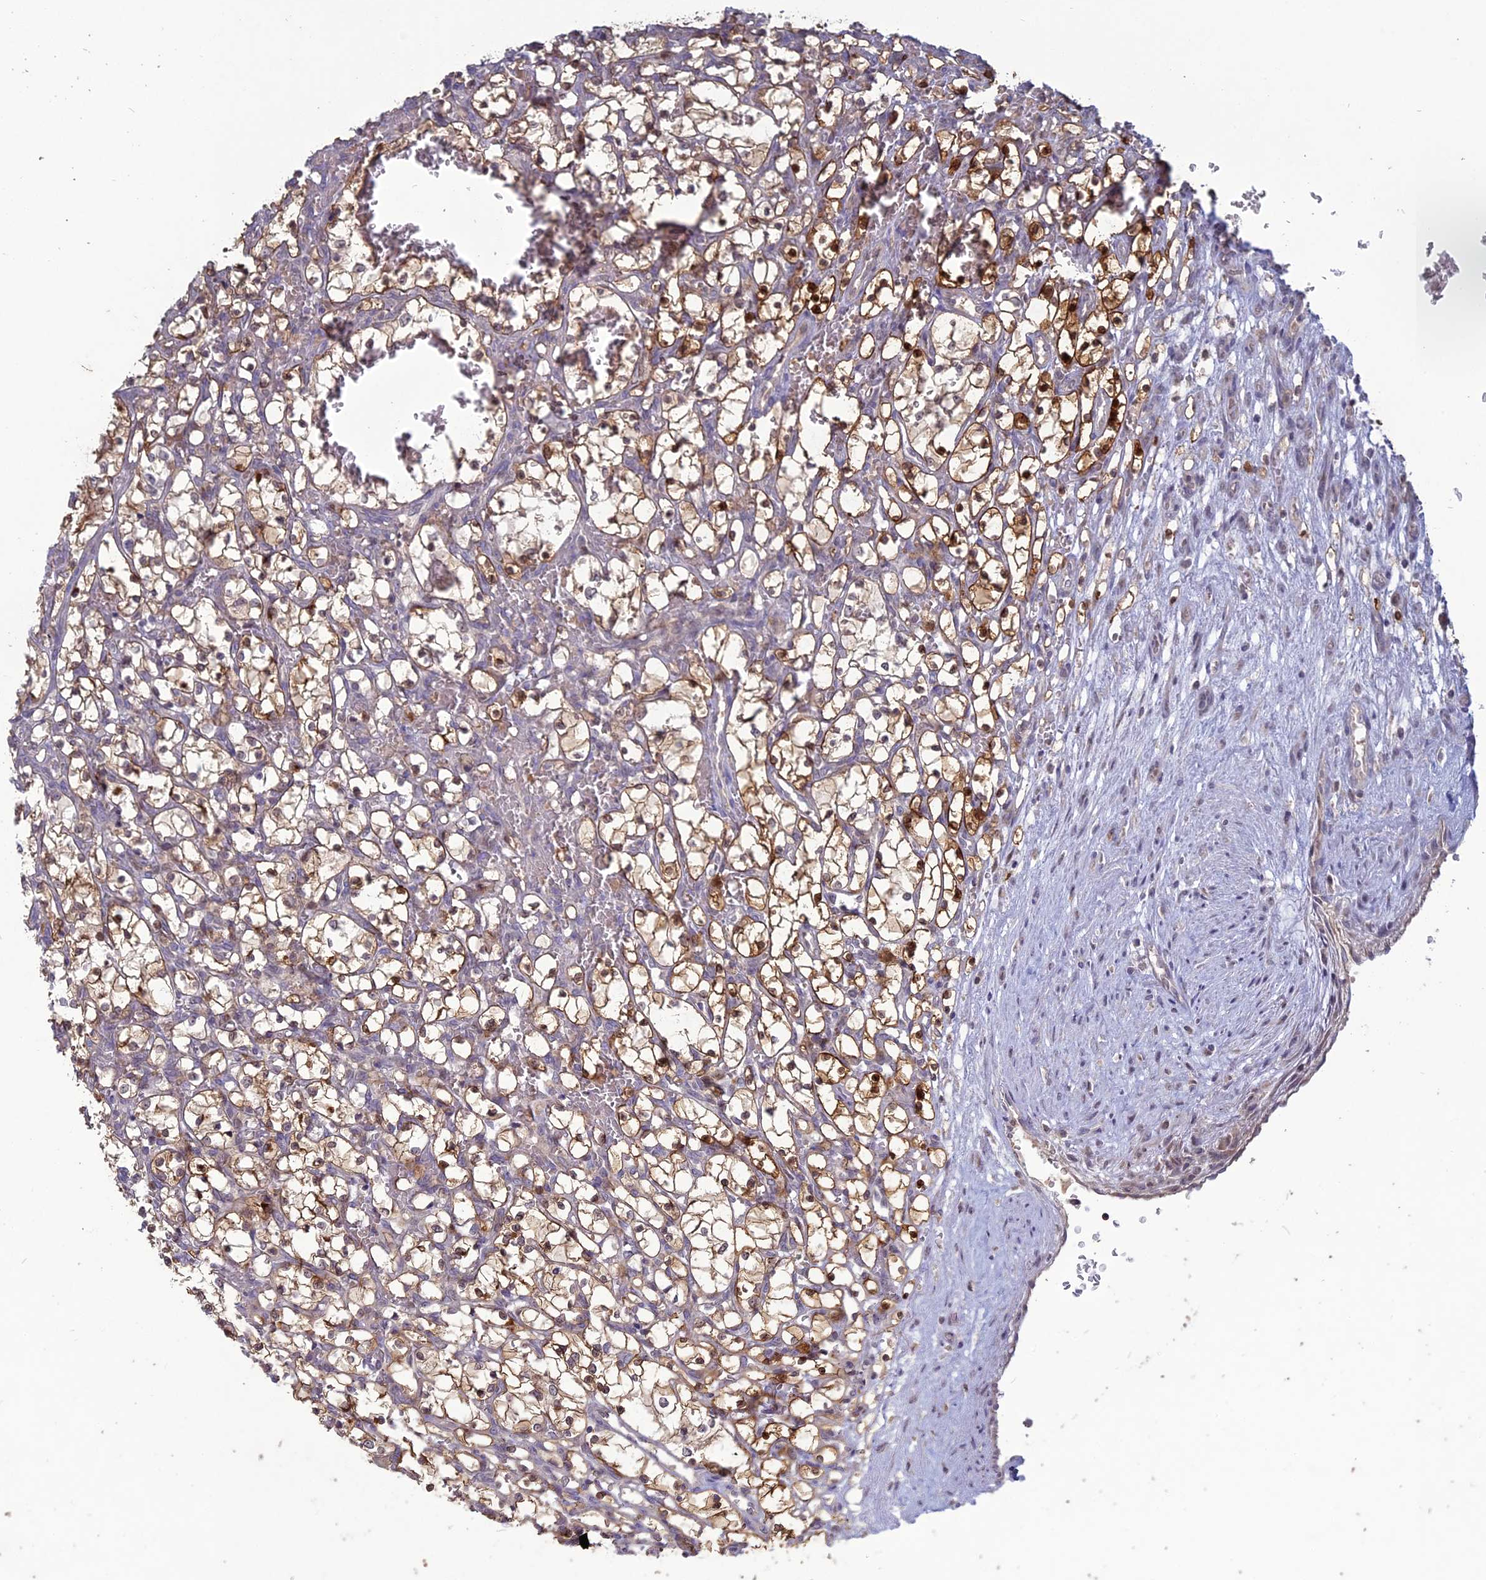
{"staining": {"intensity": "moderate", "quantity": ">75%", "location": "cytoplasmic/membranous"}, "tissue": "renal cancer", "cell_type": "Tumor cells", "image_type": "cancer", "snomed": [{"axis": "morphology", "description": "Adenocarcinoma, NOS"}, {"axis": "topography", "description": "Kidney"}], "caption": "This histopathology image exhibits immunohistochemistry (IHC) staining of renal cancer (adenocarcinoma), with medium moderate cytoplasmic/membranous expression in about >75% of tumor cells.", "gene": "TMEM208", "patient": {"sex": "female", "age": 69}}